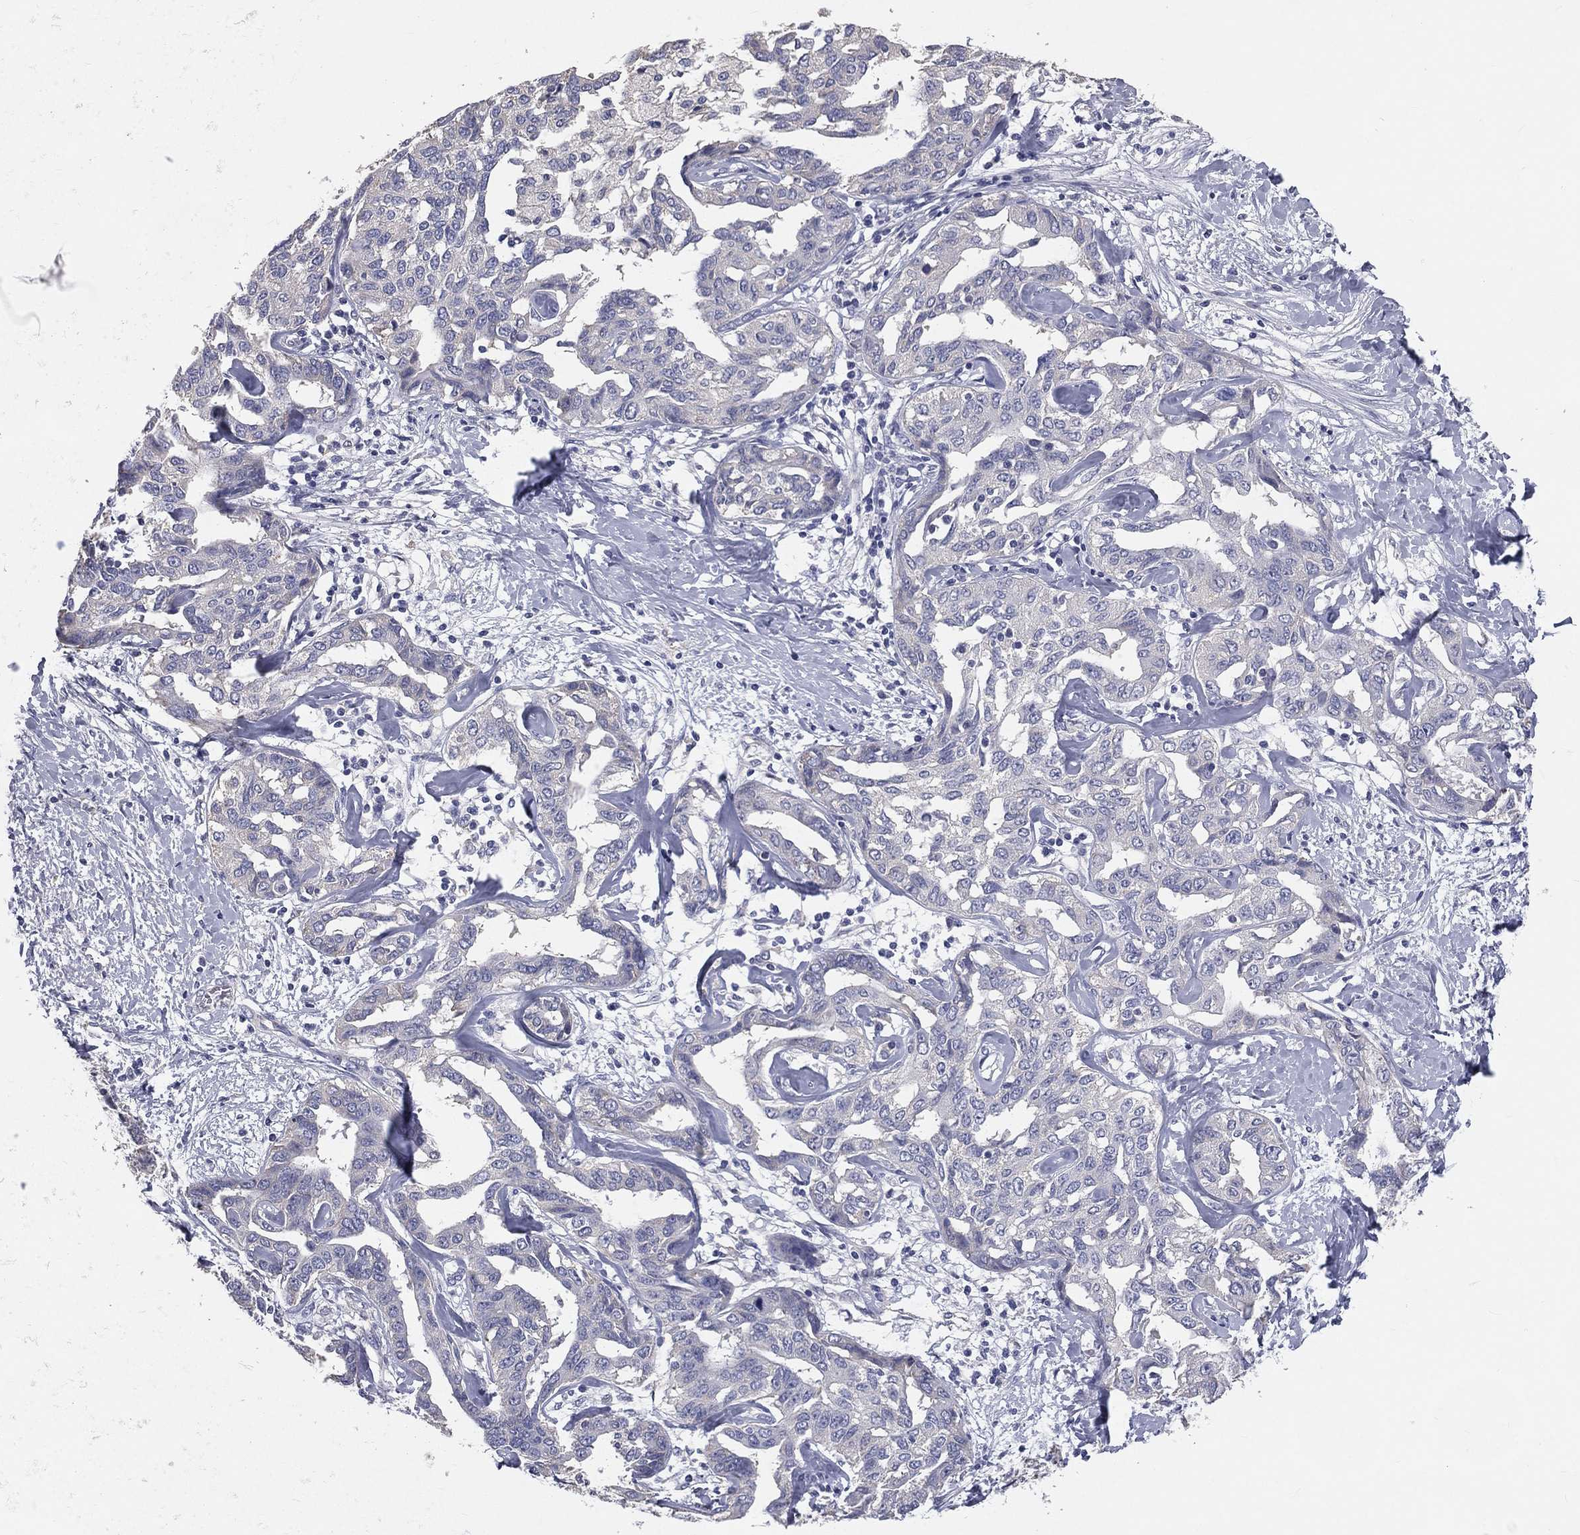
{"staining": {"intensity": "negative", "quantity": "none", "location": "none"}, "tissue": "liver cancer", "cell_type": "Tumor cells", "image_type": "cancer", "snomed": [{"axis": "morphology", "description": "Cholangiocarcinoma"}, {"axis": "topography", "description": "Liver"}], "caption": "Tumor cells show no significant positivity in cholangiocarcinoma (liver).", "gene": "MUC13", "patient": {"sex": "male", "age": 59}}